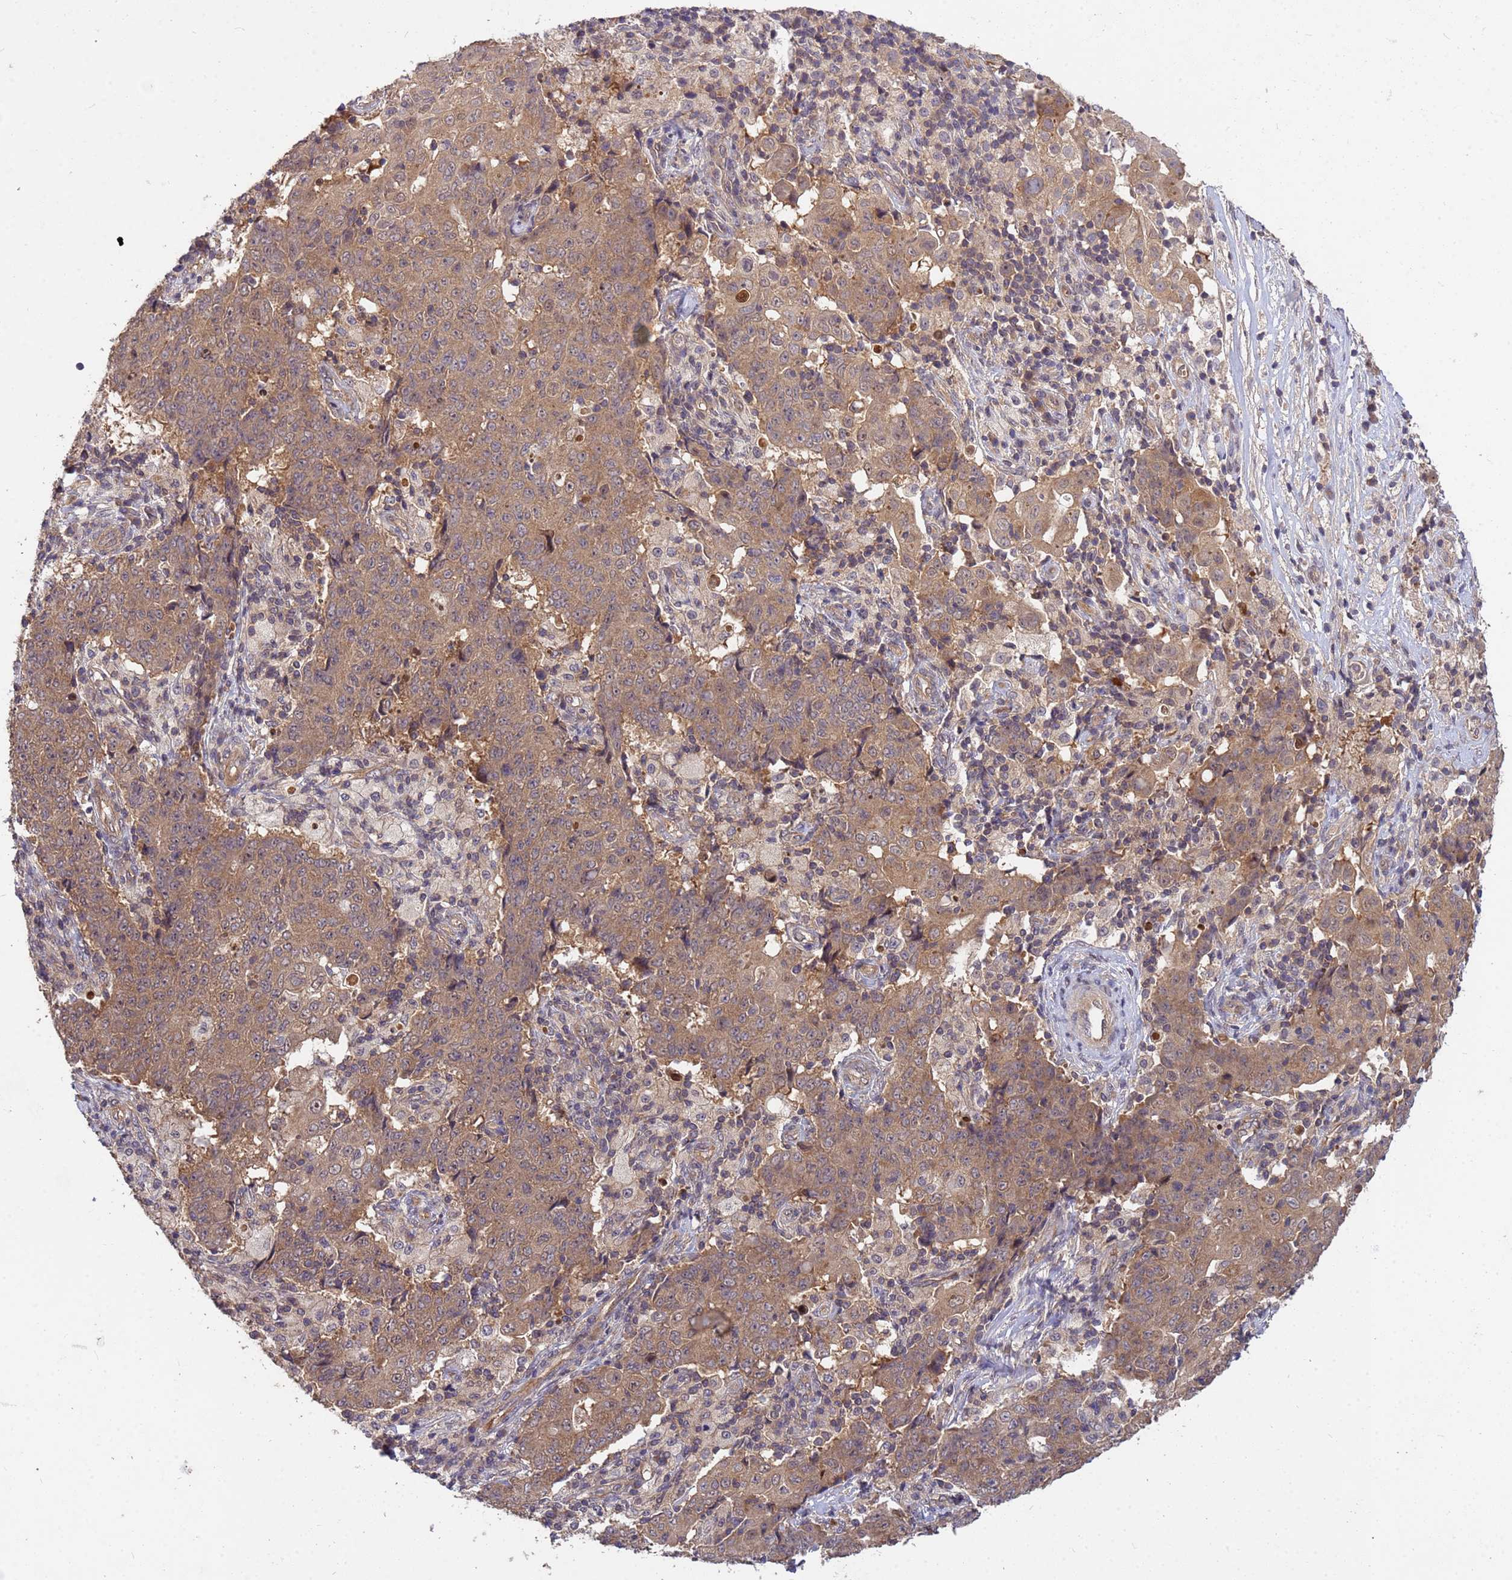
{"staining": {"intensity": "moderate", "quantity": ">75%", "location": "cytoplasmic/membranous"}, "tissue": "ovarian cancer", "cell_type": "Tumor cells", "image_type": "cancer", "snomed": [{"axis": "morphology", "description": "Carcinoma, endometroid"}, {"axis": "topography", "description": "Ovary"}], "caption": "This micrograph exhibits IHC staining of ovarian endometroid carcinoma, with medium moderate cytoplasmic/membranous expression in about >75% of tumor cells.", "gene": "PPP2CB", "patient": {"sex": "female", "age": 42}}